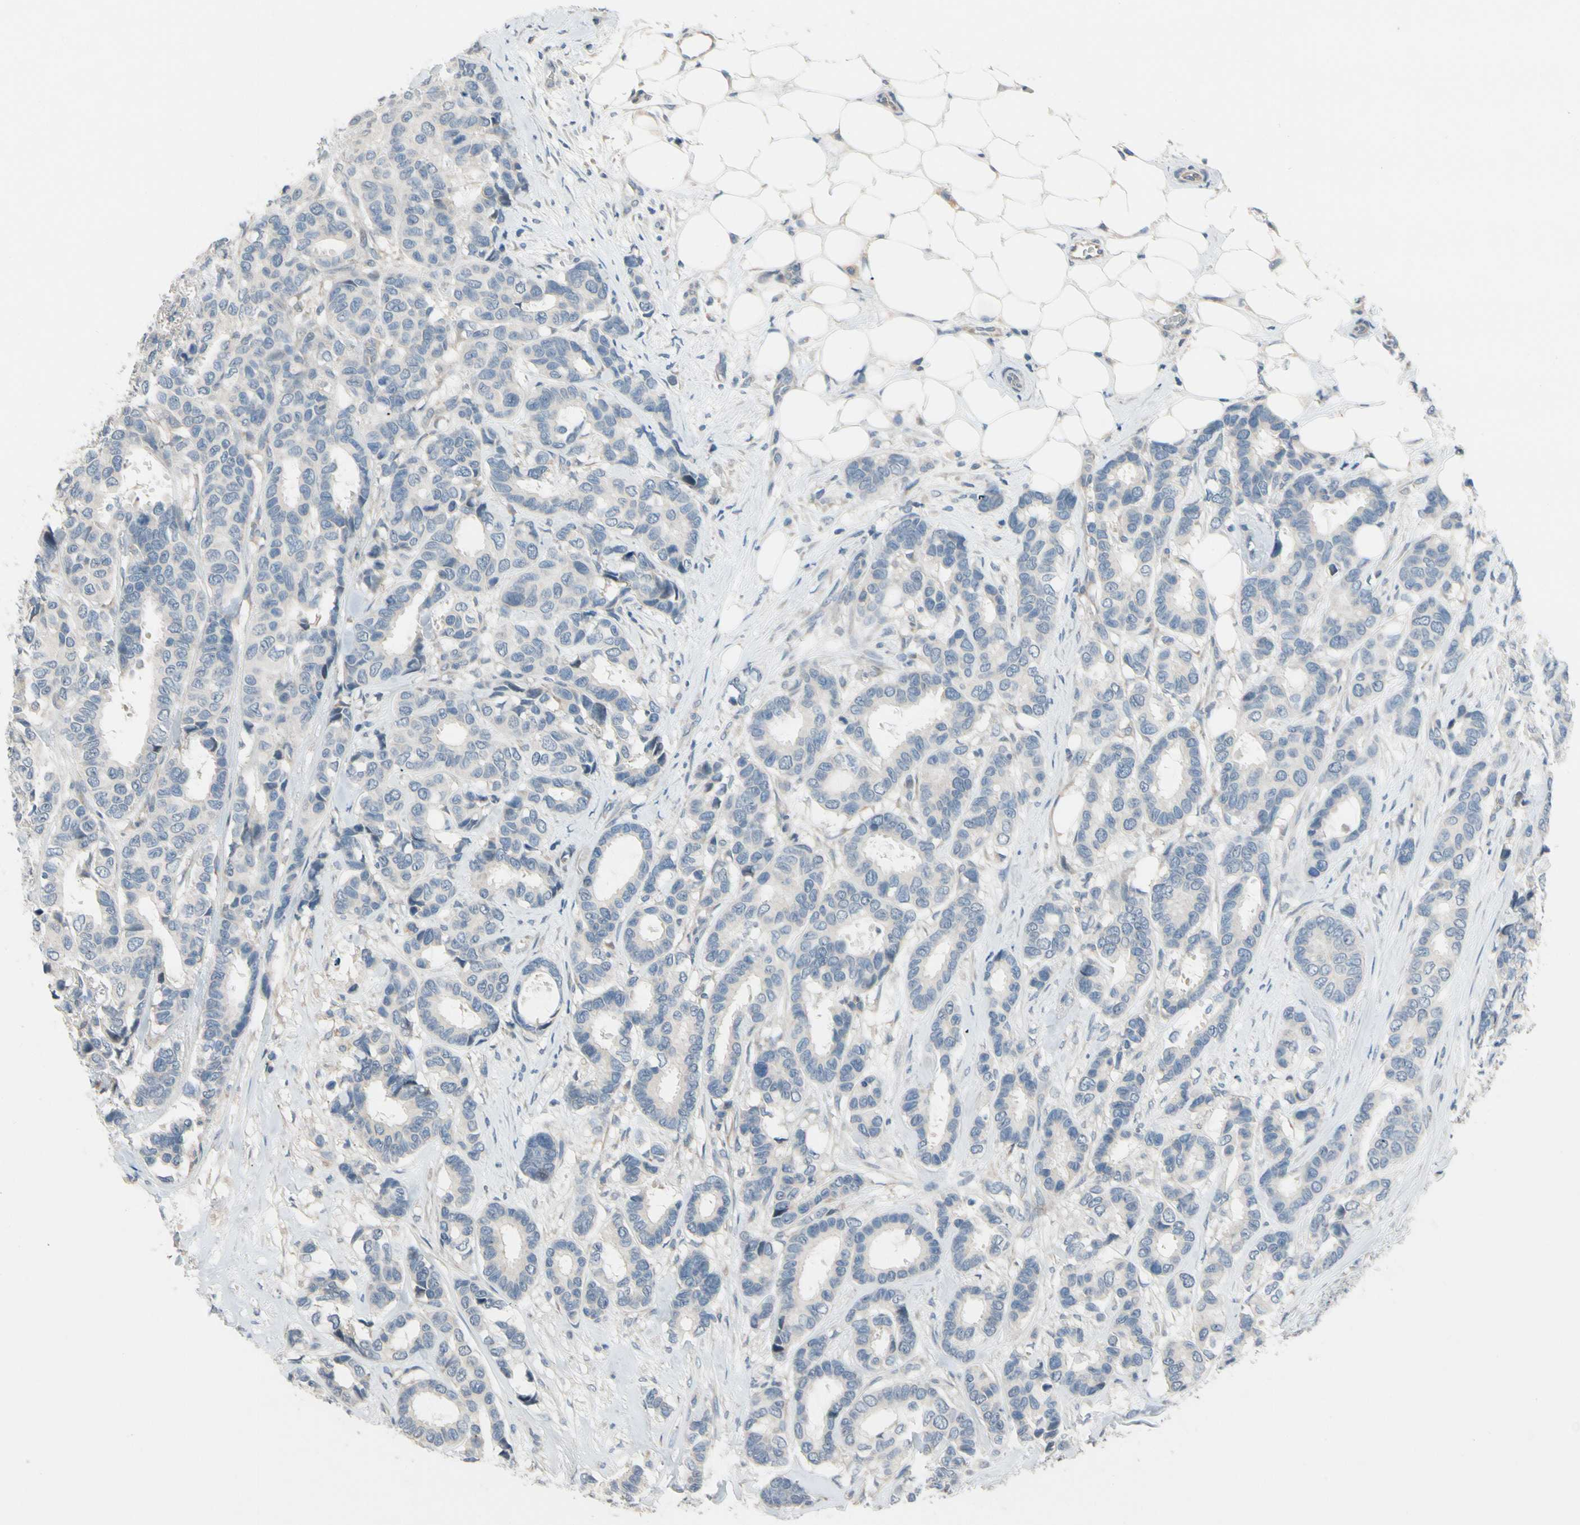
{"staining": {"intensity": "negative", "quantity": "none", "location": "none"}, "tissue": "breast cancer", "cell_type": "Tumor cells", "image_type": "cancer", "snomed": [{"axis": "morphology", "description": "Duct carcinoma"}, {"axis": "topography", "description": "Breast"}], "caption": "Invasive ductal carcinoma (breast) was stained to show a protein in brown. There is no significant positivity in tumor cells.", "gene": "PIP5K1B", "patient": {"sex": "female", "age": 87}}